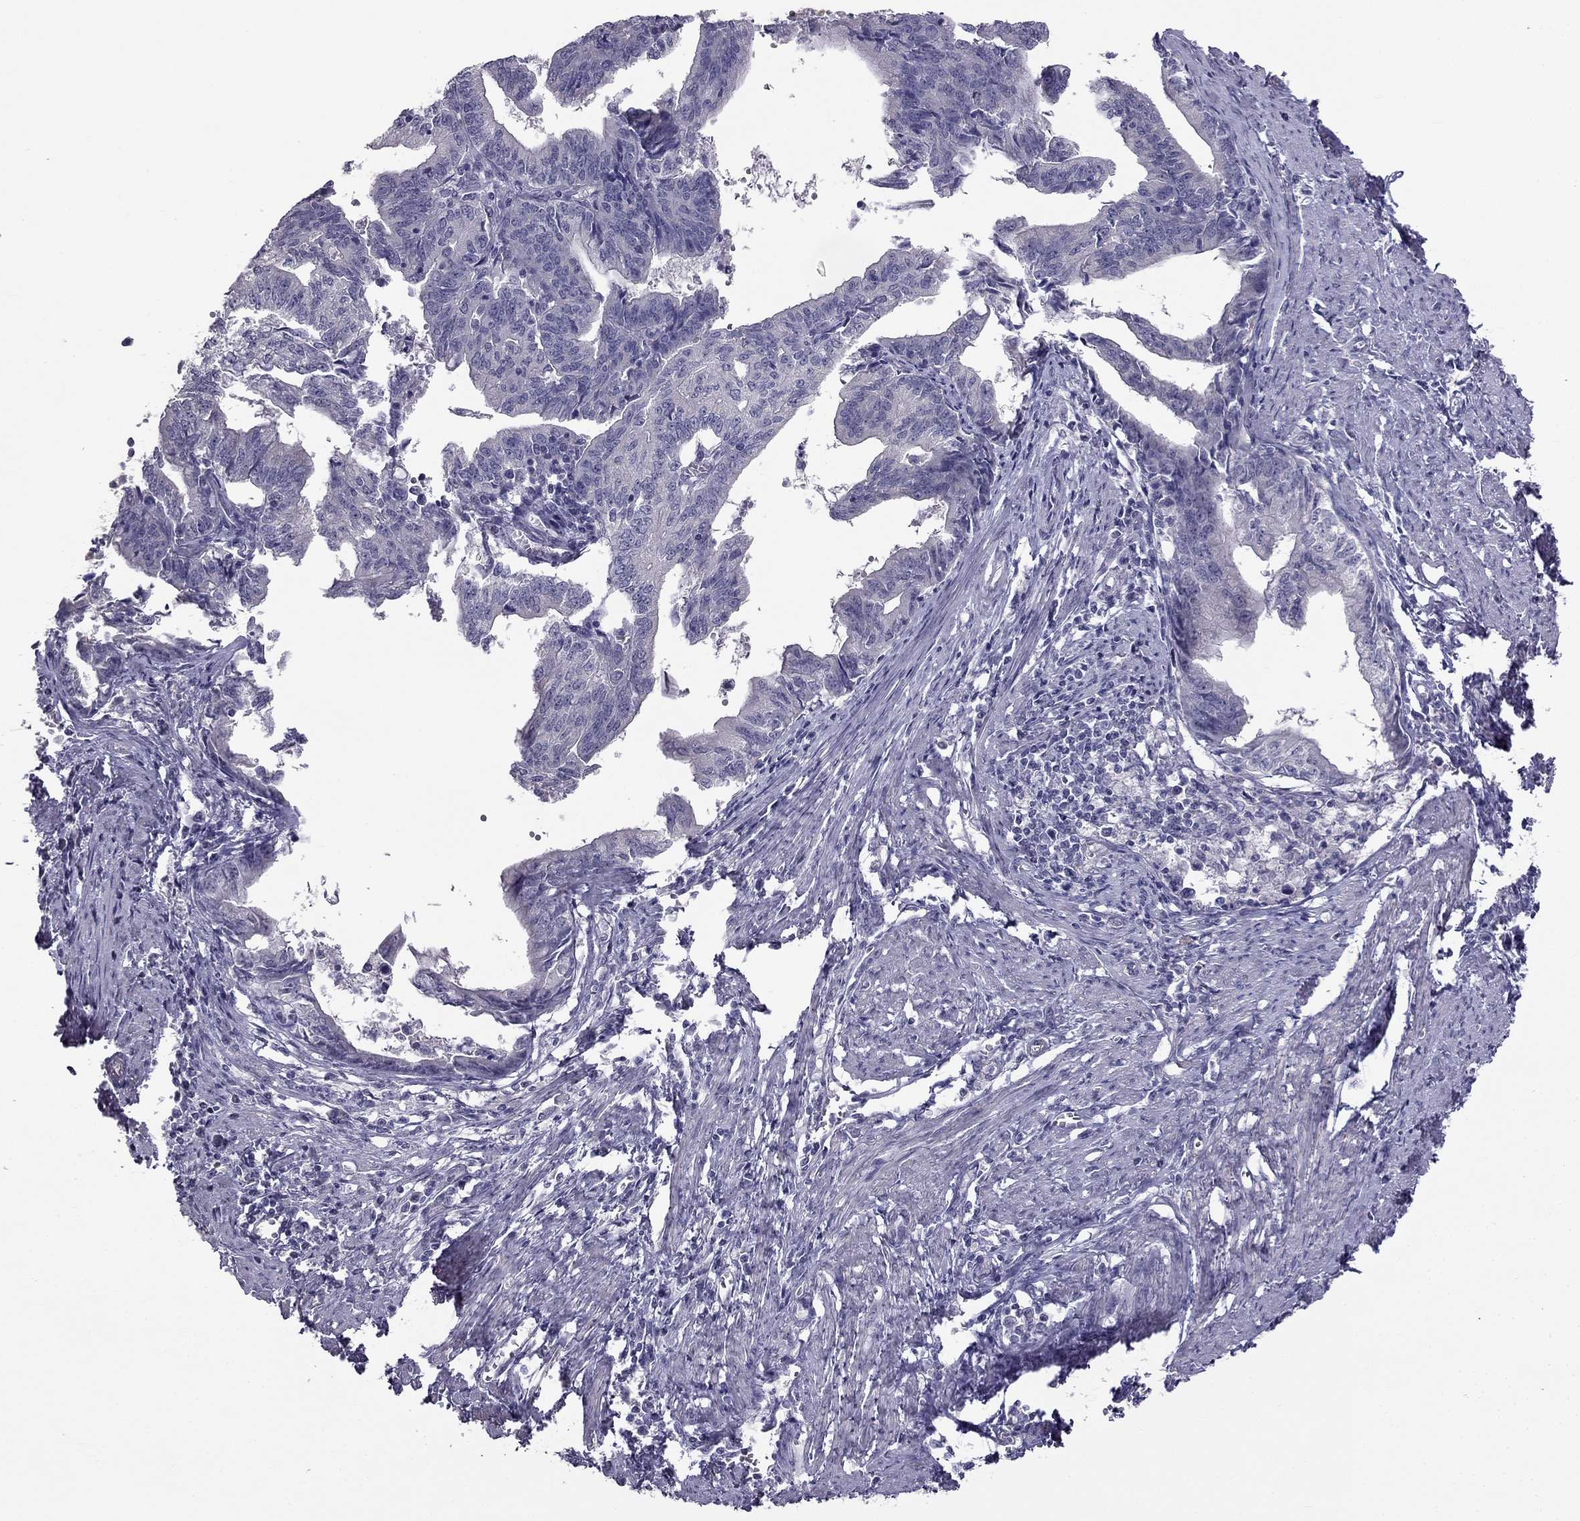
{"staining": {"intensity": "negative", "quantity": "none", "location": "none"}, "tissue": "endometrial cancer", "cell_type": "Tumor cells", "image_type": "cancer", "snomed": [{"axis": "morphology", "description": "Adenocarcinoma, NOS"}, {"axis": "topography", "description": "Endometrium"}], "caption": "This photomicrograph is of endometrial adenocarcinoma stained with immunohistochemistry to label a protein in brown with the nuclei are counter-stained blue. There is no staining in tumor cells. (Brightfield microscopy of DAB IHC at high magnification).", "gene": "HSFX1", "patient": {"sex": "female", "age": 65}}